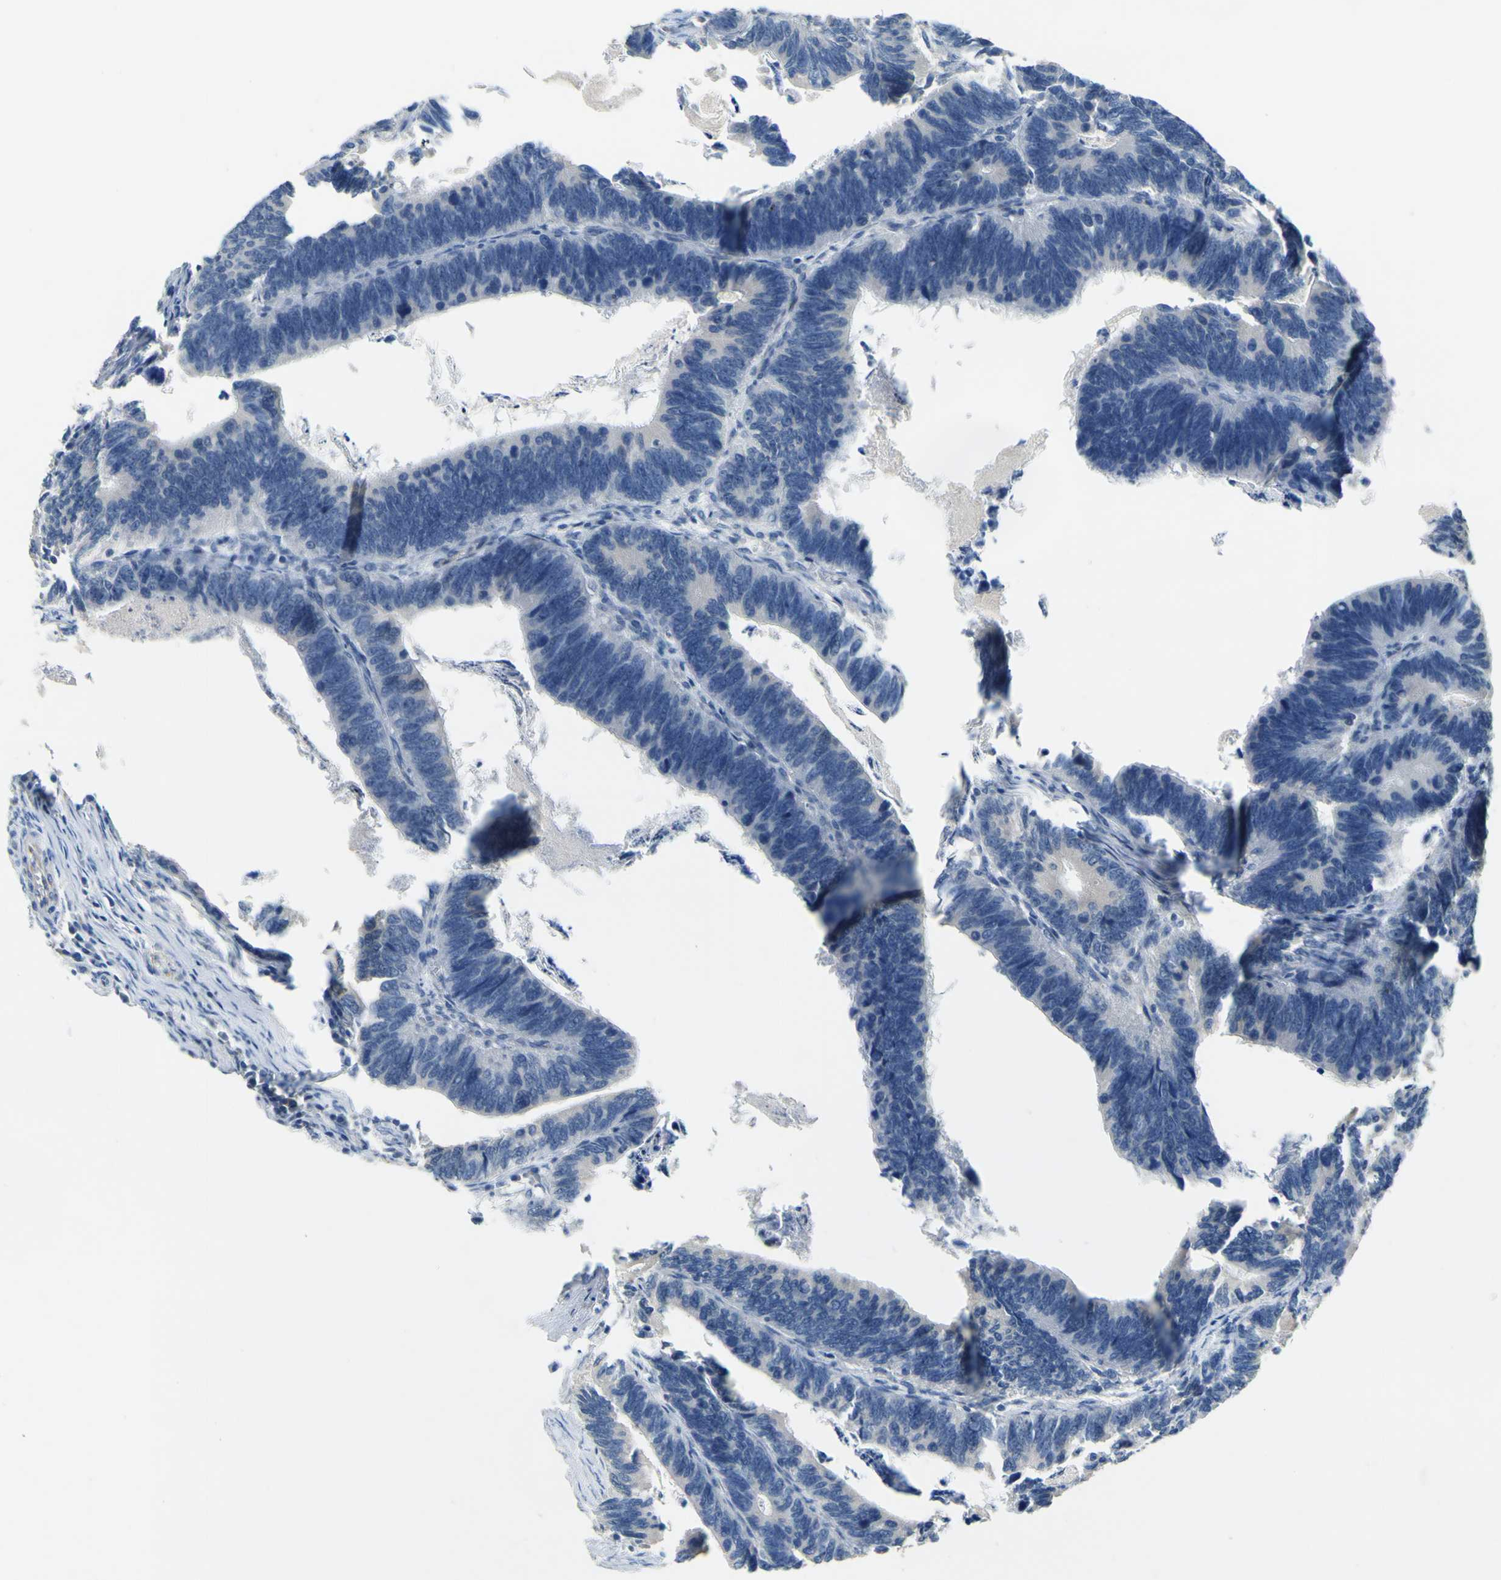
{"staining": {"intensity": "negative", "quantity": "none", "location": "none"}, "tissue": "colorectal cancer", "cell_type": "Tumor cells", "image_type": "cancer", "snomed": [{"axis": "morphology", "description": "Adenocarcinoma, NOS"}, {"axis": "topography", "description": "Colon"}], "caption": "Colorectal adenocarcinoma was stained to show a protein in brown. There is no significant positivity in tumor cells. (IHC, brightfield microscopy, high magnification).", "gene": "LDLR", "patient": {"sex": "male", "age": 72}}